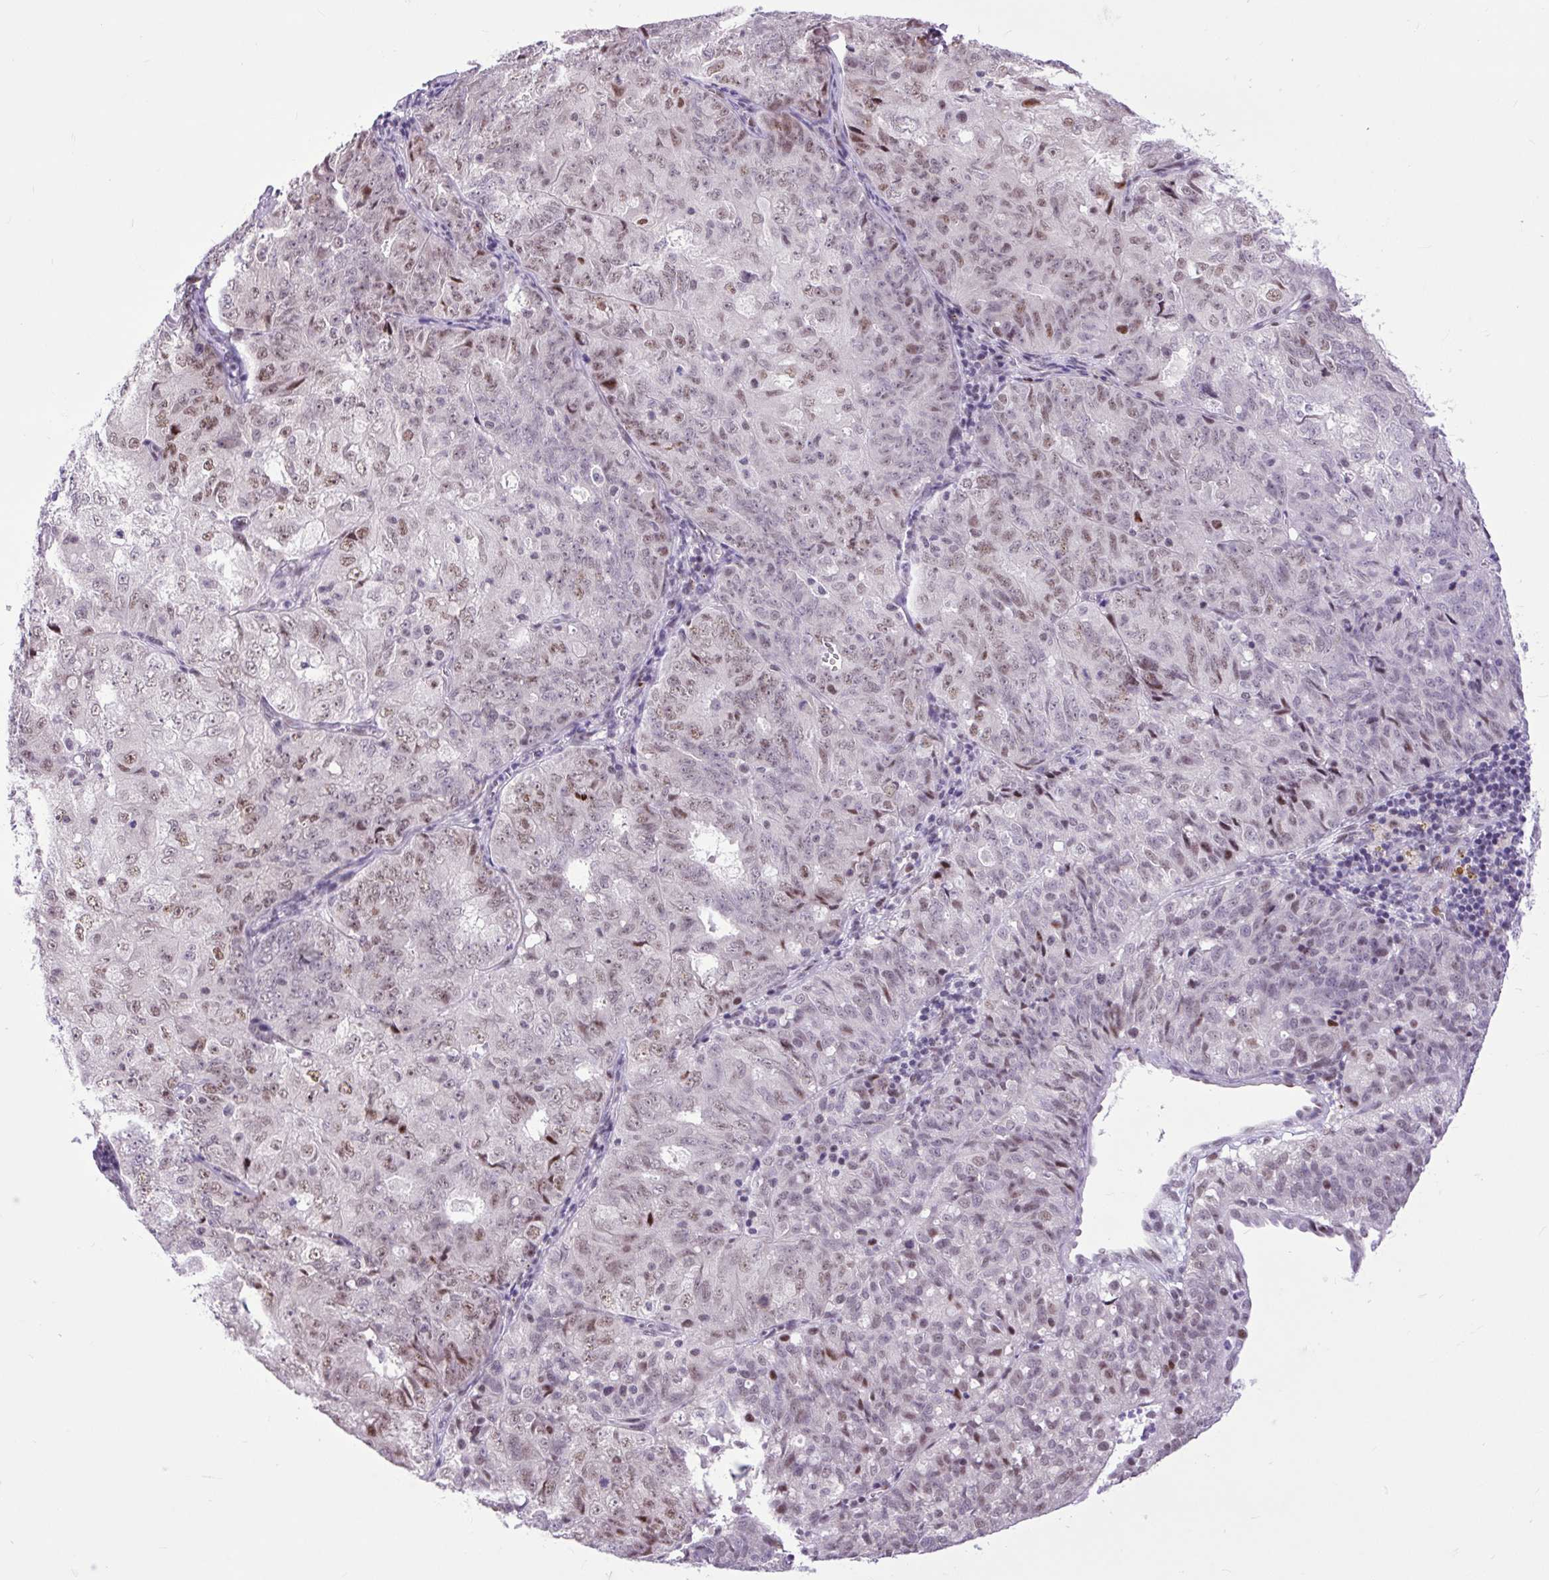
{"staining": {"intensity": "moderate", "quantity": "<25%", "location": "nuclear"}, "tissue": "endometrial cancer", "cell_type": "Tumor cells", "image_type": "cancer", "snomed": [{"axis": "morphology", "description": "Adenocarcinoma, NOS"}, {"axis": "topography", "description": "Endometrium"}], "caption": "Endometrial cancer (adenocarcinoma) tissue displays moderate nuclear staining in approximately <25% of tumor cells, visualized by immunohistochemistry. (brown staining indicates protein expression, while blue staining denotes nuclei).", "gene": "CLK2", "patient": {"sex": "female", "age": 61}}